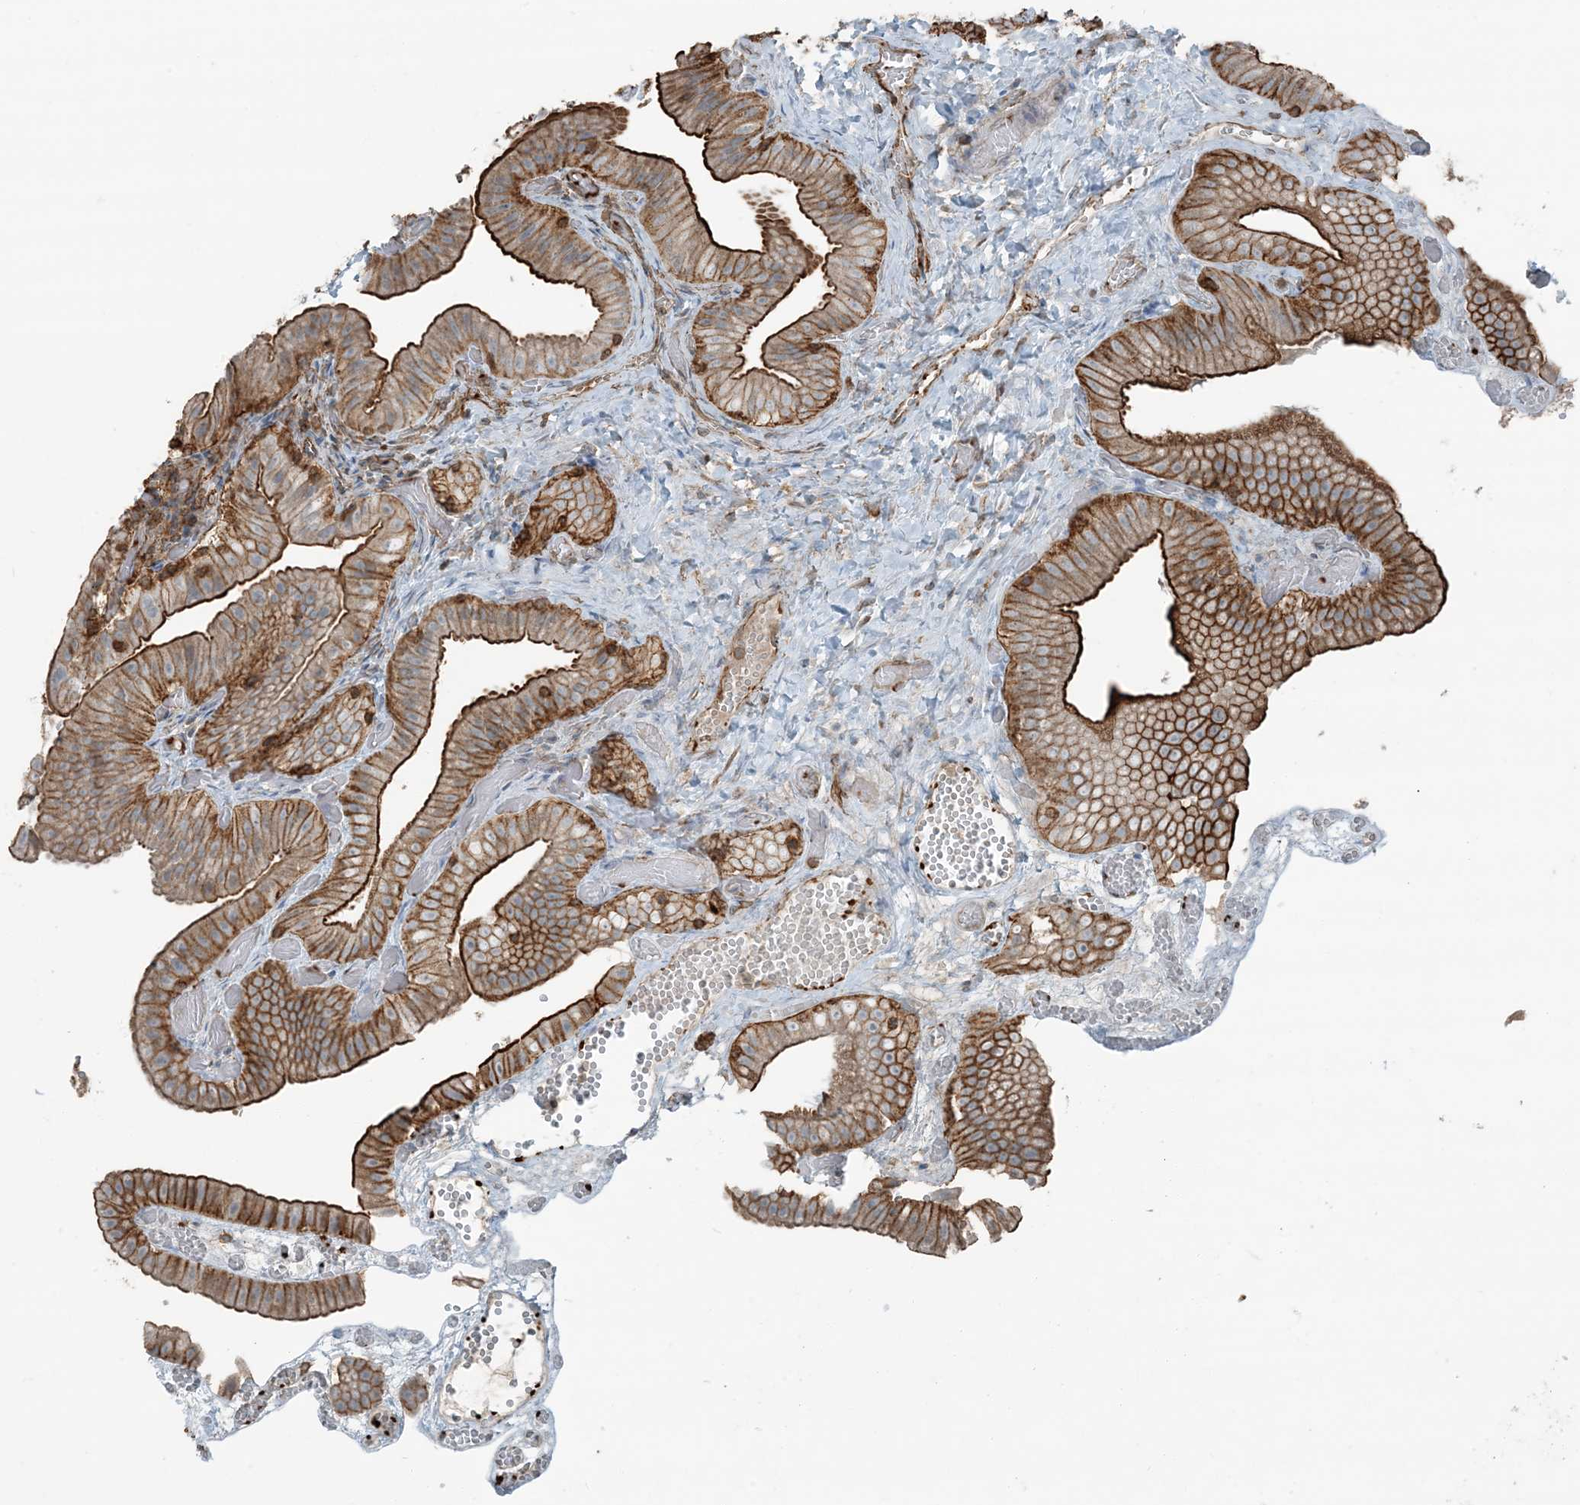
{"staining": {"intensity": "strong", "quantity": ">75%", "location": "cytoplasmic/membranous"}, "tissue": "gallbladder", "cell_type": "Glandular cells", "image_type": "normal", "snomed": [{"axis": "morphology", "description": "Normal tissue, NOS"}, {"axis": "topography", "description": "Gallbladder"}], "caption": "Protein staining reveals strong cytoplasmic/membranous positivity in approximately >75% of glandular cells in normal gallbladder.", "gene": "APOBEC3C", "patient": {"sex": "female", "age": 64}}